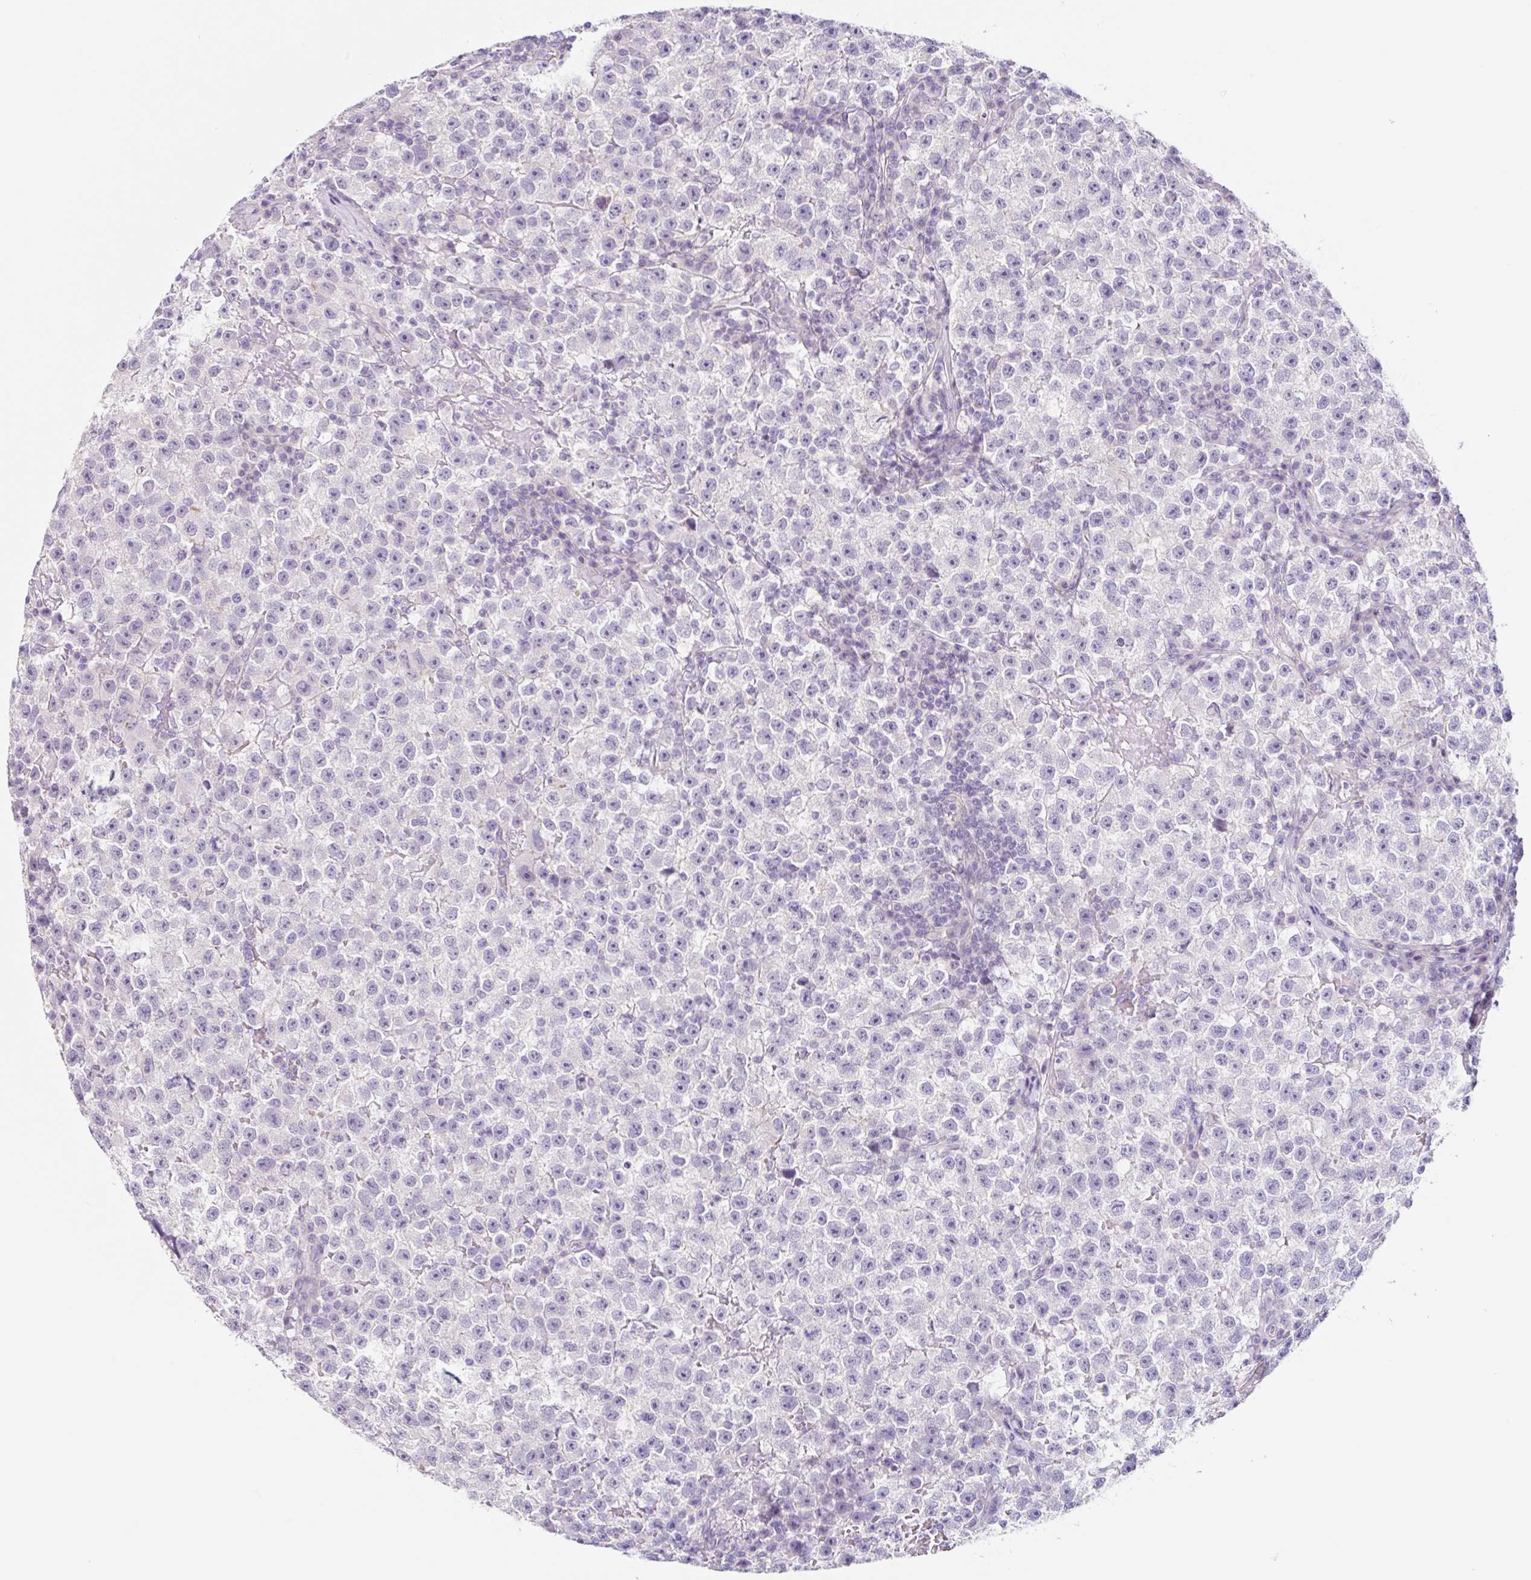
{"staining": {"intensity": "negative", "quantity": "none", "location": "none"}, "tissue": "testis cancer", "cell_type": "Tumor cells", "image_type": "cancer", "snomed": [{"axis": "morphology", "description": "Seminoma, NOS"}, {"axis": "topography", "description": "Testis"}], "caption": "Immunohistochemistry of testis cancer demonstrates no staining in tumor cells.", "gene": "DCAF17", "patient": {"sex": "male", "age": 22}}